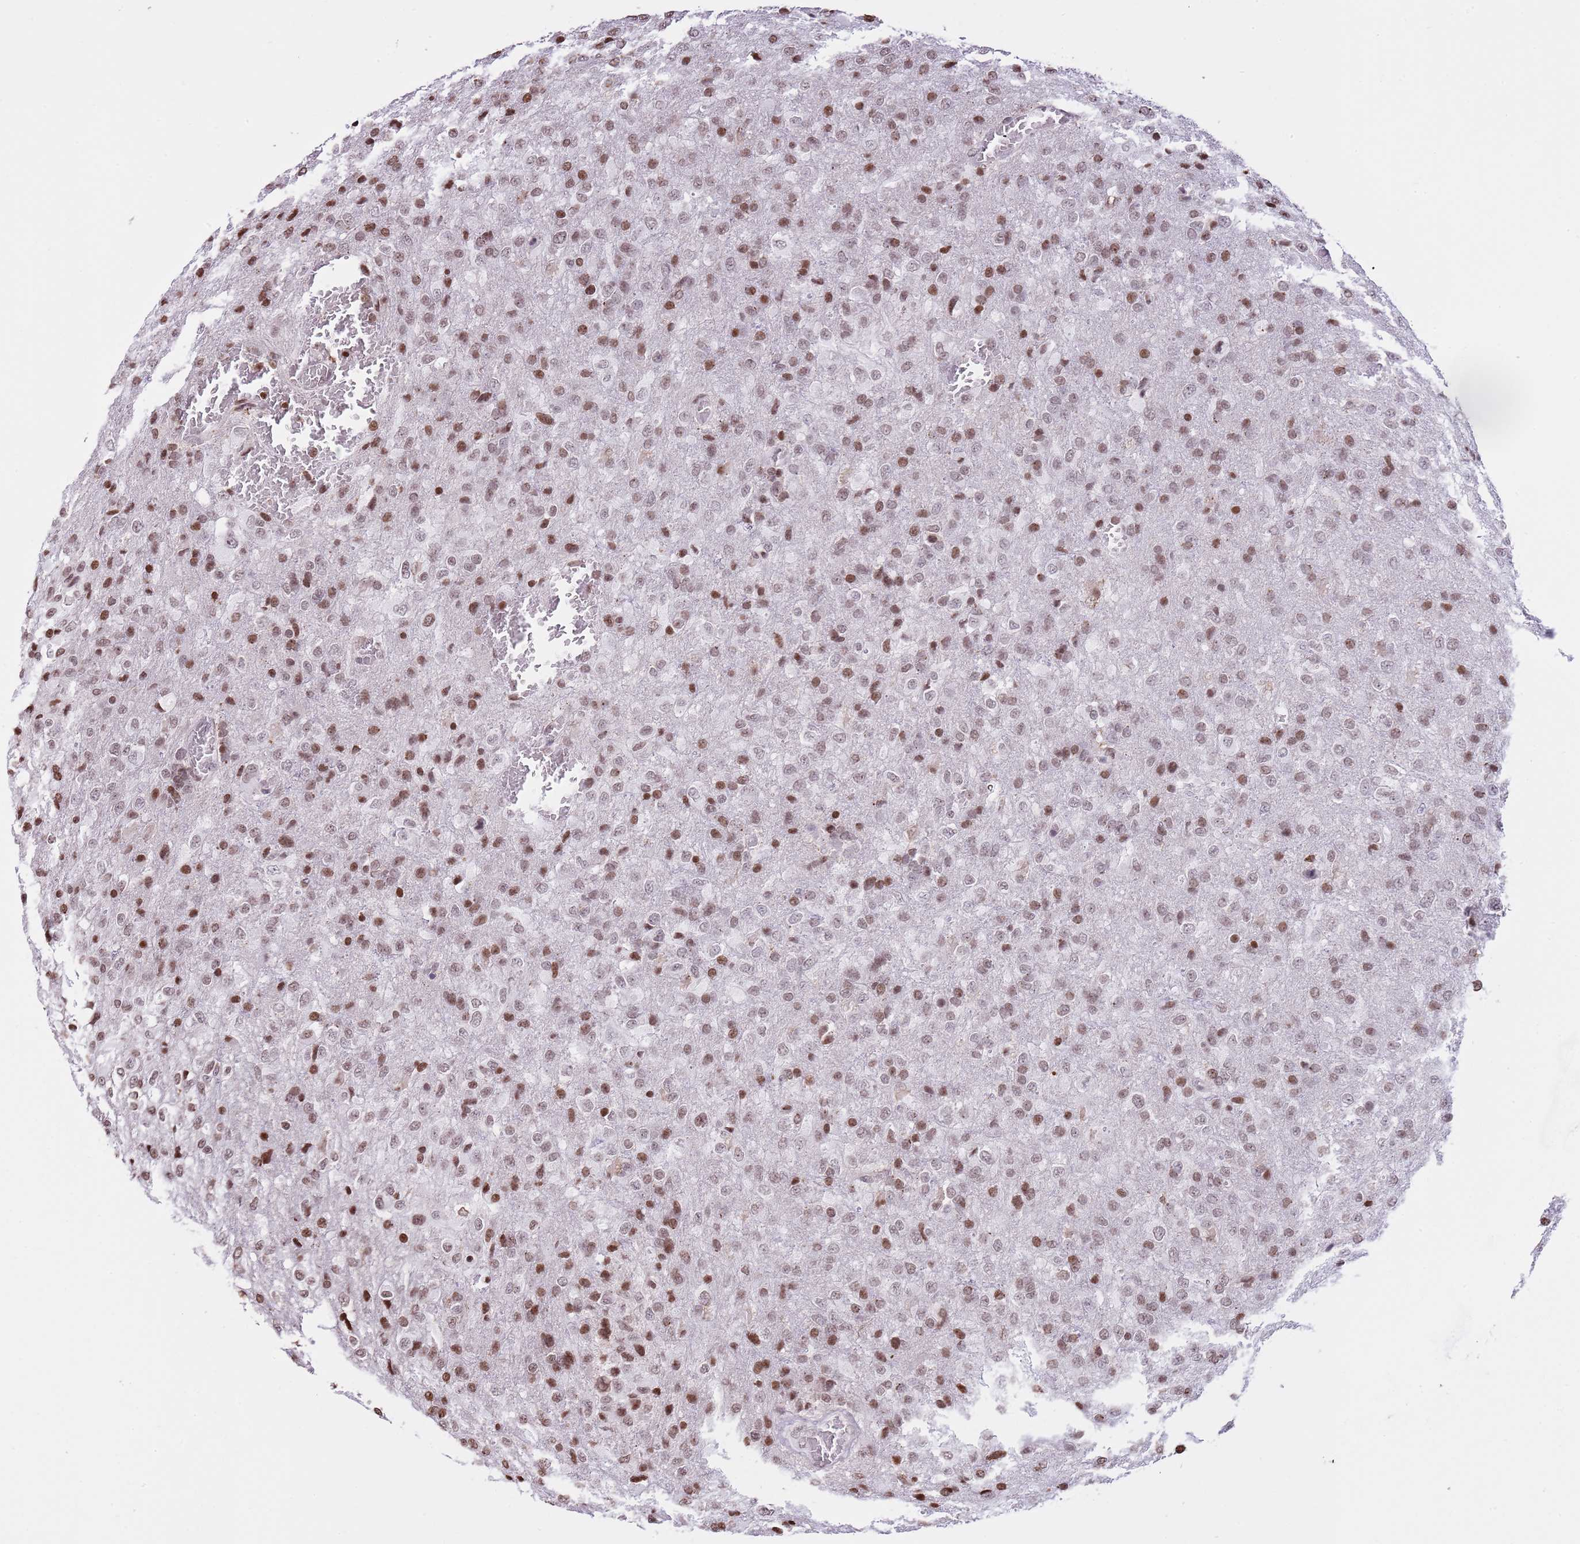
{"staining": {"intensity": "moderate", "quantity": ">75%", "location": "nuclear"}, "tissue": "glioma", "cell_type": "Tumor cells", "image_type": "cancer", "snomed": [{"axis": "morphology", "description": "Glioma, malignant, High grade"}, {"axis": "topography", "description": "Brain"}], "caption": "Malignant high-grade glioma stained for a protein (brown) exhibits moderate nuclear positive staining in approximately >75% of tumor cells.", "gene": "KPNA3", "patient": {"sex": "female", "age": 74}}